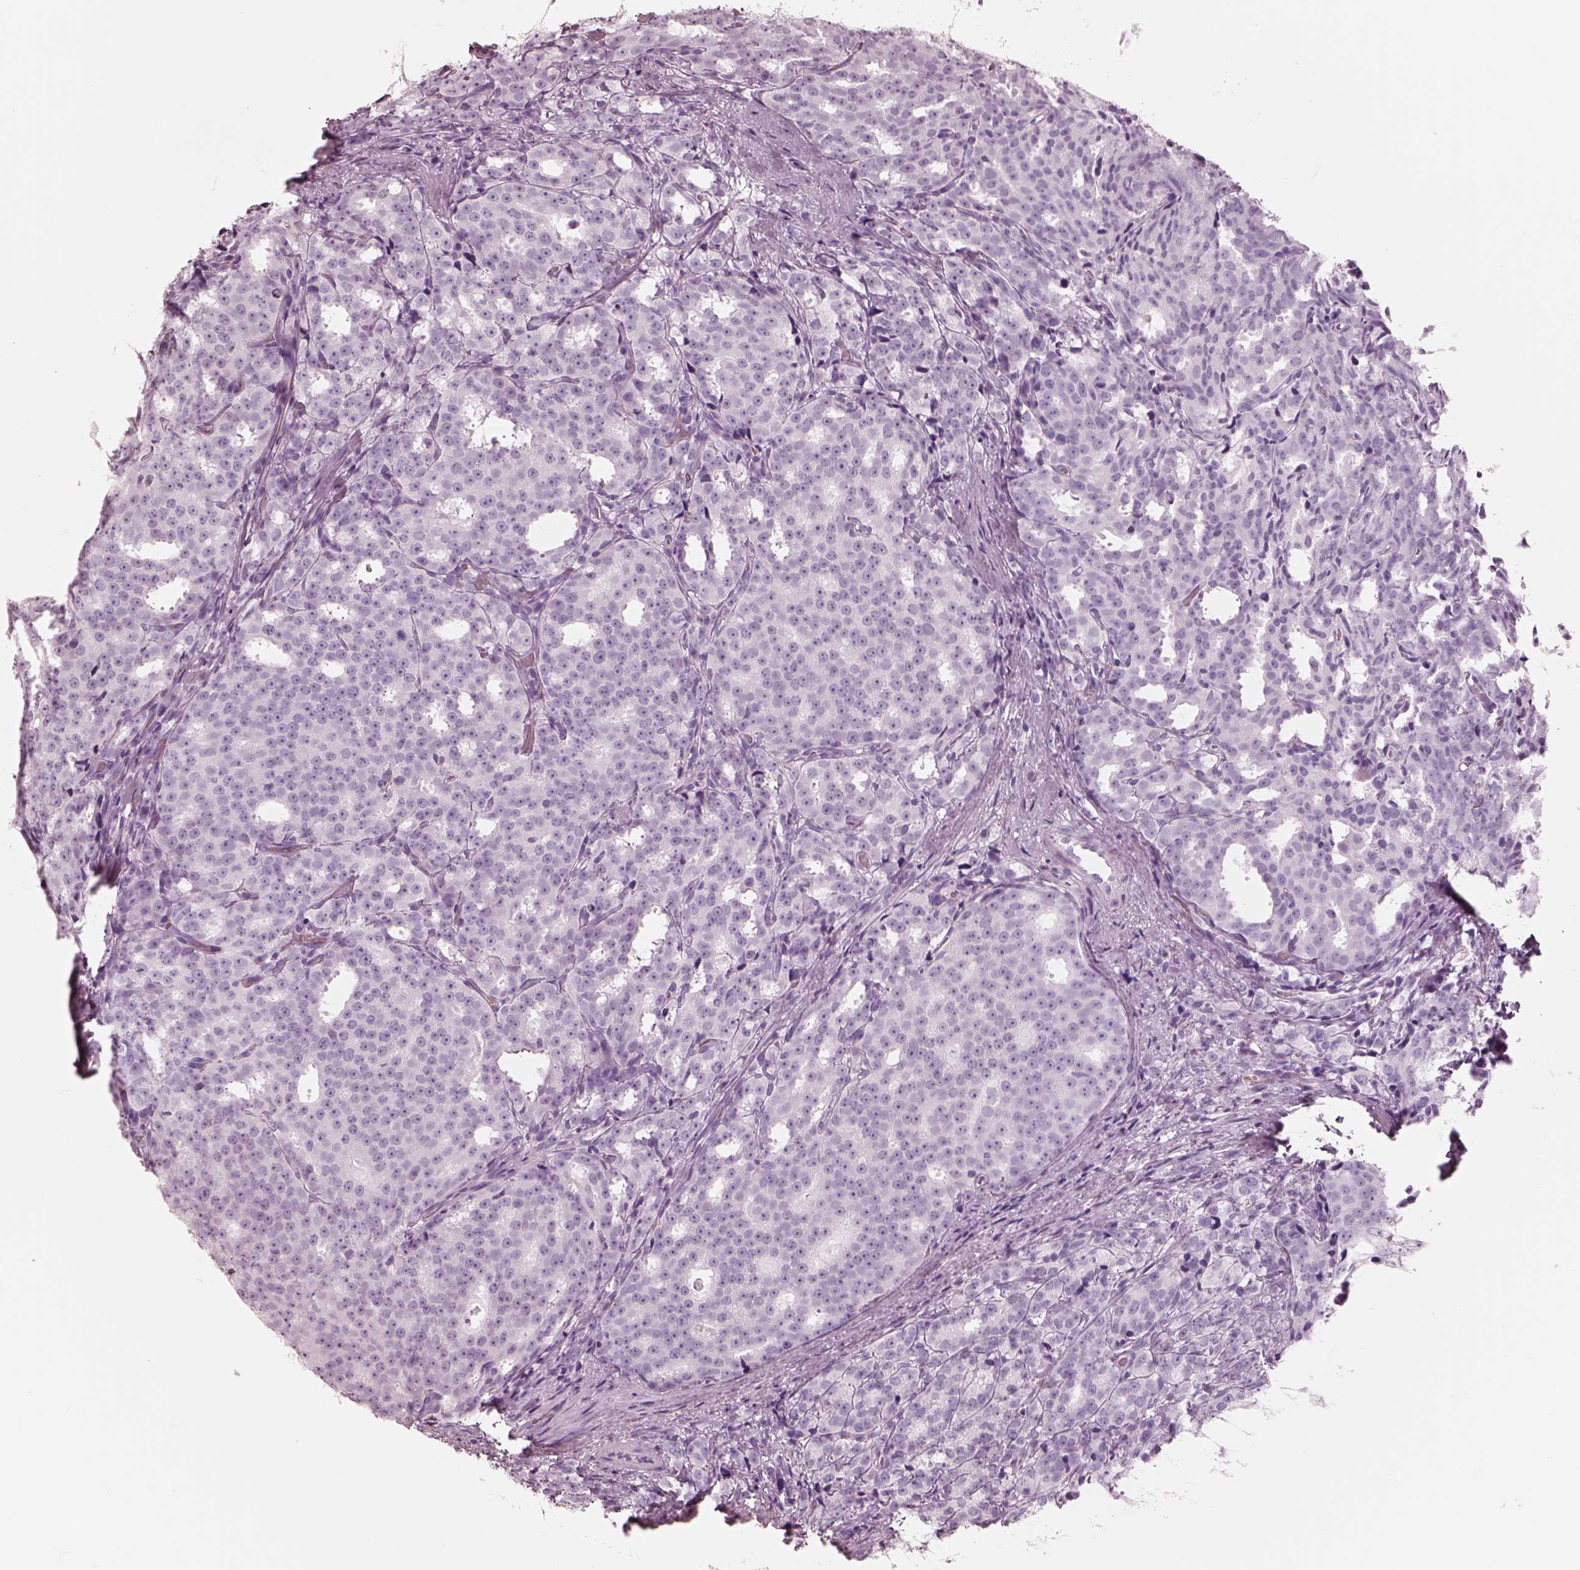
{"staining": {"intensity": "negative", "quantity": "none", "location": "none"}, "tissue": "prostate cancer", "cell_type": "Tumor cells", "image_type": "cancer", "snomed": [{"axis": "morphology", "description": "Adenocarcinoma, High grade"}, {"axis": "topography", "description": "Prostate"}], "caption": "Immunohistochemistry photomicrograph of adenocarcinoma (high-grade) (prostate) stained for a protein (brown), which exhibits no staining in tumor cells. (Brightfield microscopy of DAB immunohistochemistry (IHC) at high magnification).", "gene": "ELANE", "patient": {"sex": "male", "age": 53}}